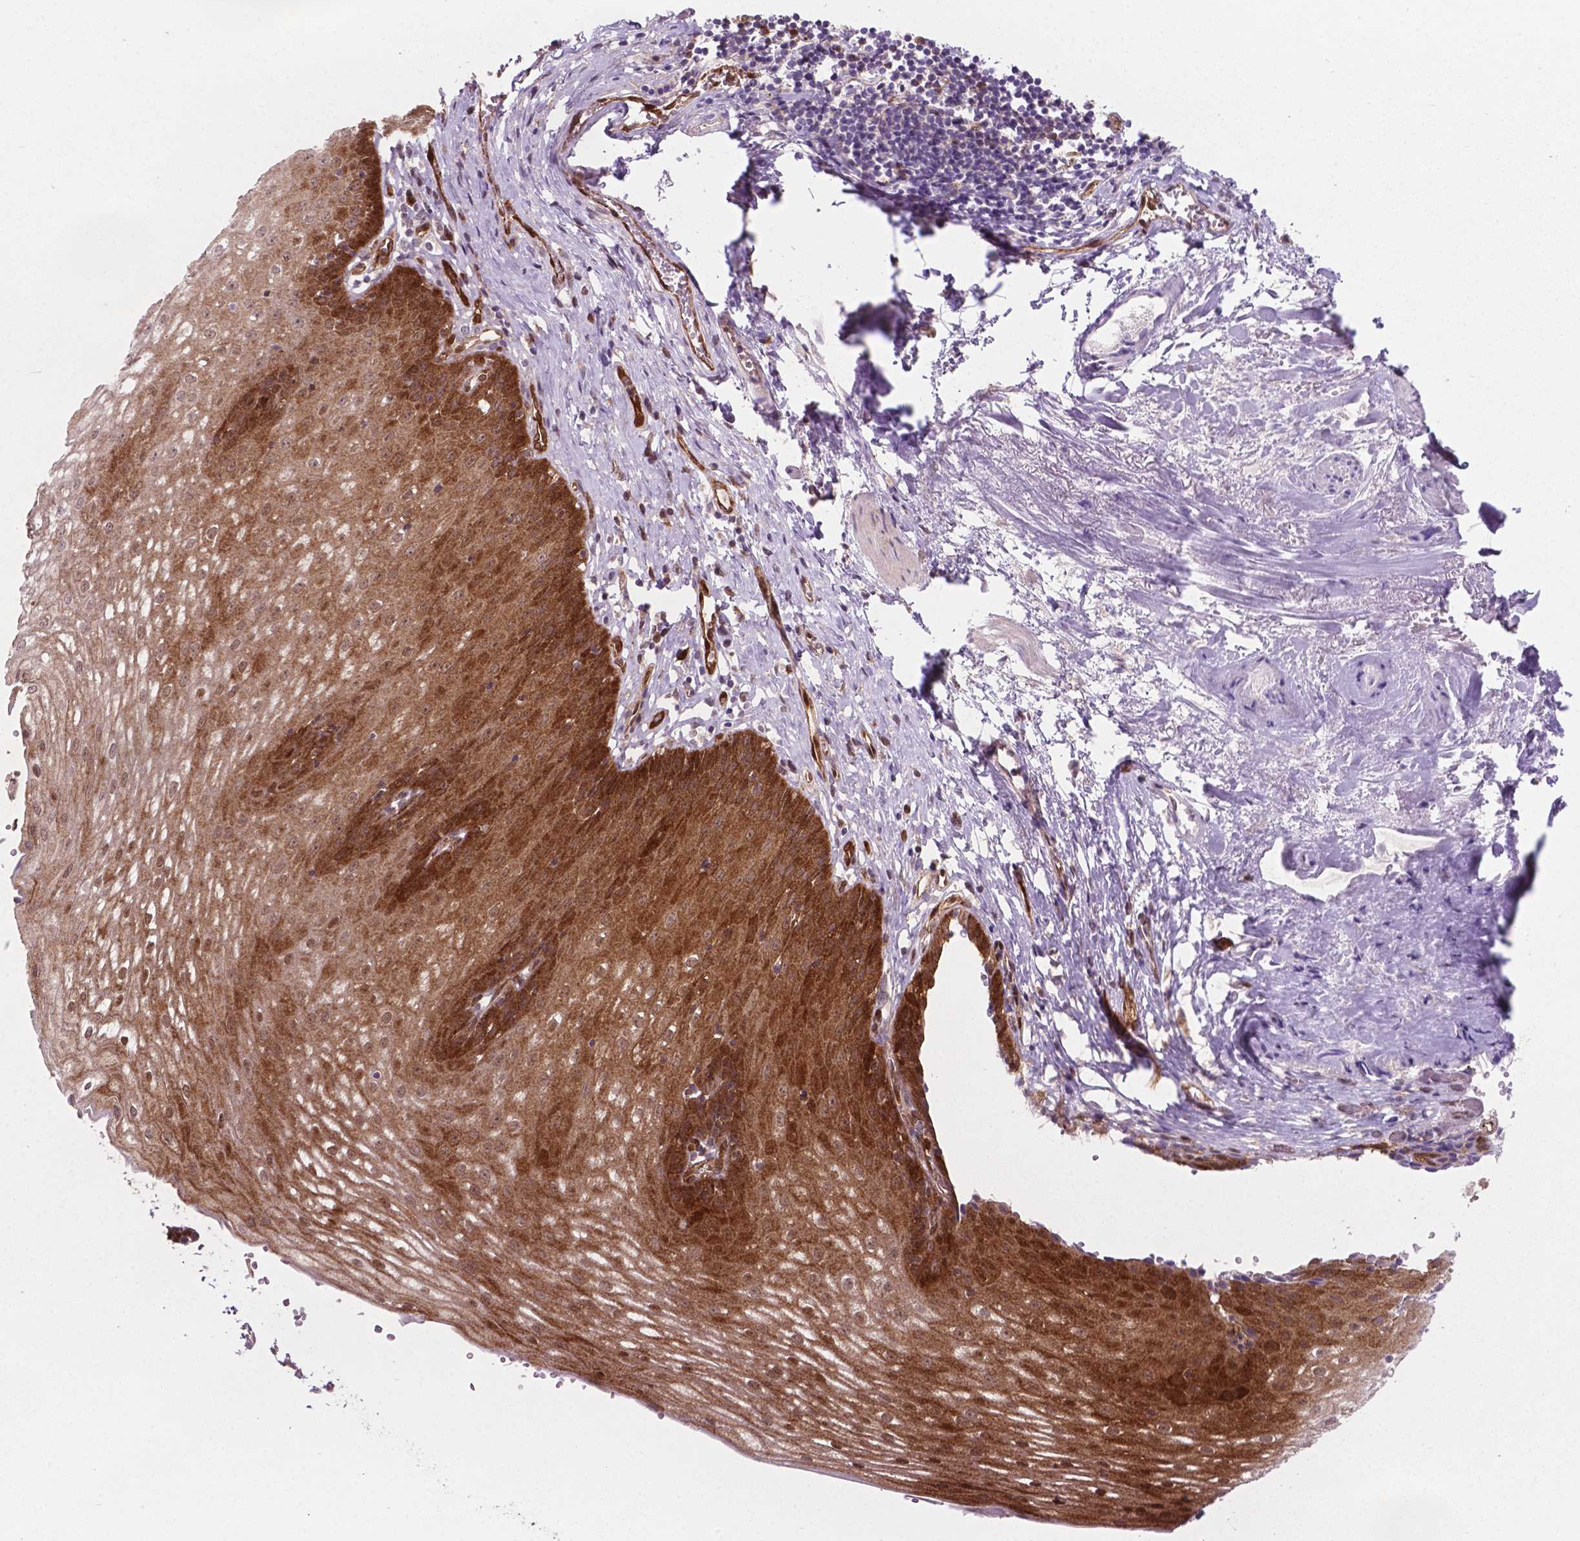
{"staining": {"intensity": "strong", "quantity": "25%-75%", "location": "cytoplasmic/membranous,nuclear"}, "tissue": "esophagus", "cell_type": "Squamous epithelial cells", "image_type": "normal", "snomed": [{"axis": "morphology", "description": "Normal tissue, NOS"}, {"axis": "topography", "description": "Esophagus"}], "caption": "Immunohistochemistry (IHC) photomicrograph of benign esophagus stained for a protein (brown), which shows high levels of strong cytoplasmic/membranous,nuclear staining in approximately 25%-75% of squamous epithelial cells.", "gene": "LDHA", "patient": {"sex": "male", "age": 72}}